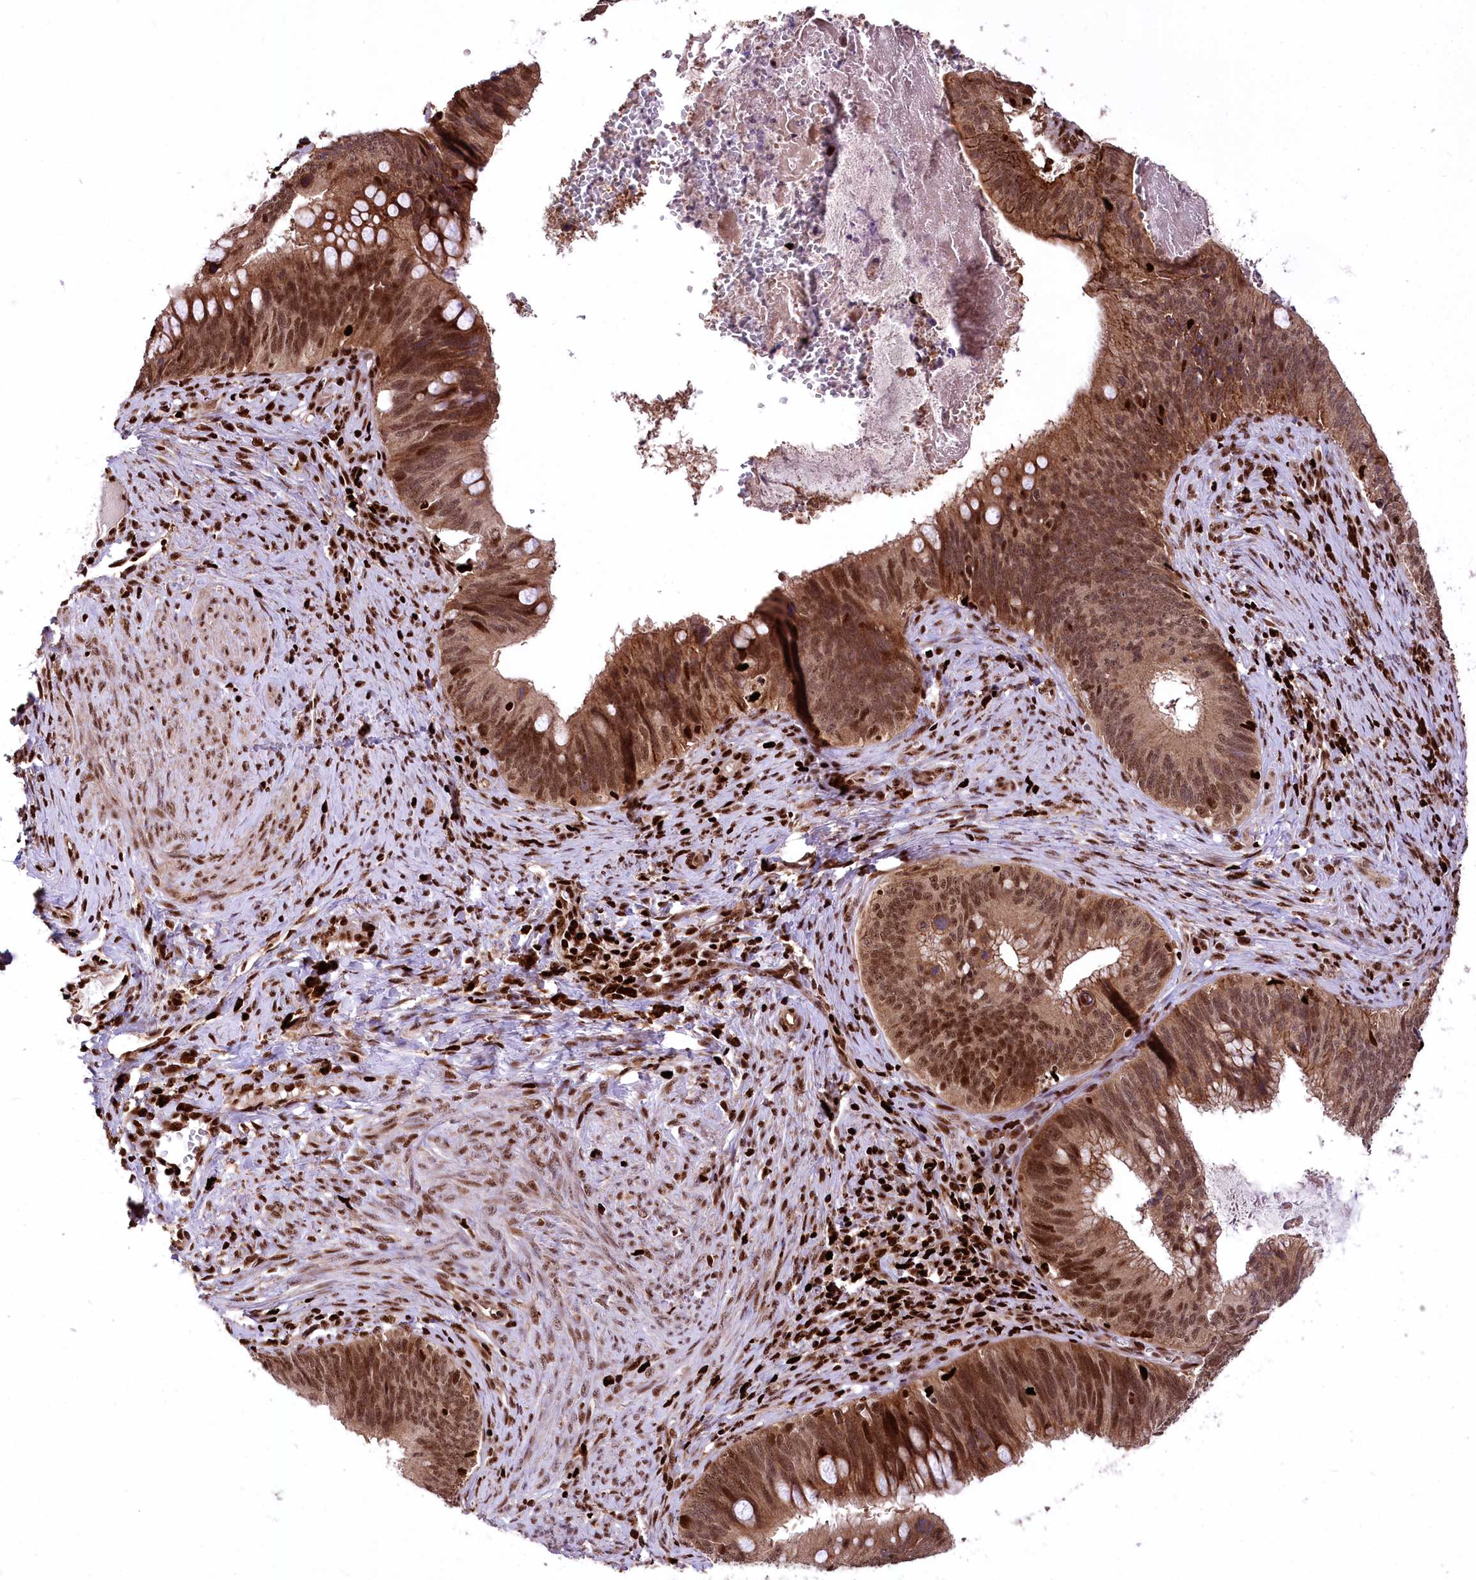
{"staining": {"intensity": "strong", "quantity": ">75%", "location": "cytoplasmic/membranous,nuclear"}, "tissue": "cervical cancer", "cell_type": "Tumor cells", "image_type": "cancer", "snomed": [{"axis": "morphology", "description": "Adenocarcinoma, NOS"}, {"axis": "topography", "description": "Cervix"}], "caption": "Immunohistochemical staining of human cervical cancer displays high levels of strong cytoplasmic/membranous and nuclear protein expression in approximately >75% of tumor cells.", "gene": "FIGN", "patient": {"sex": "female", "age": 42}}